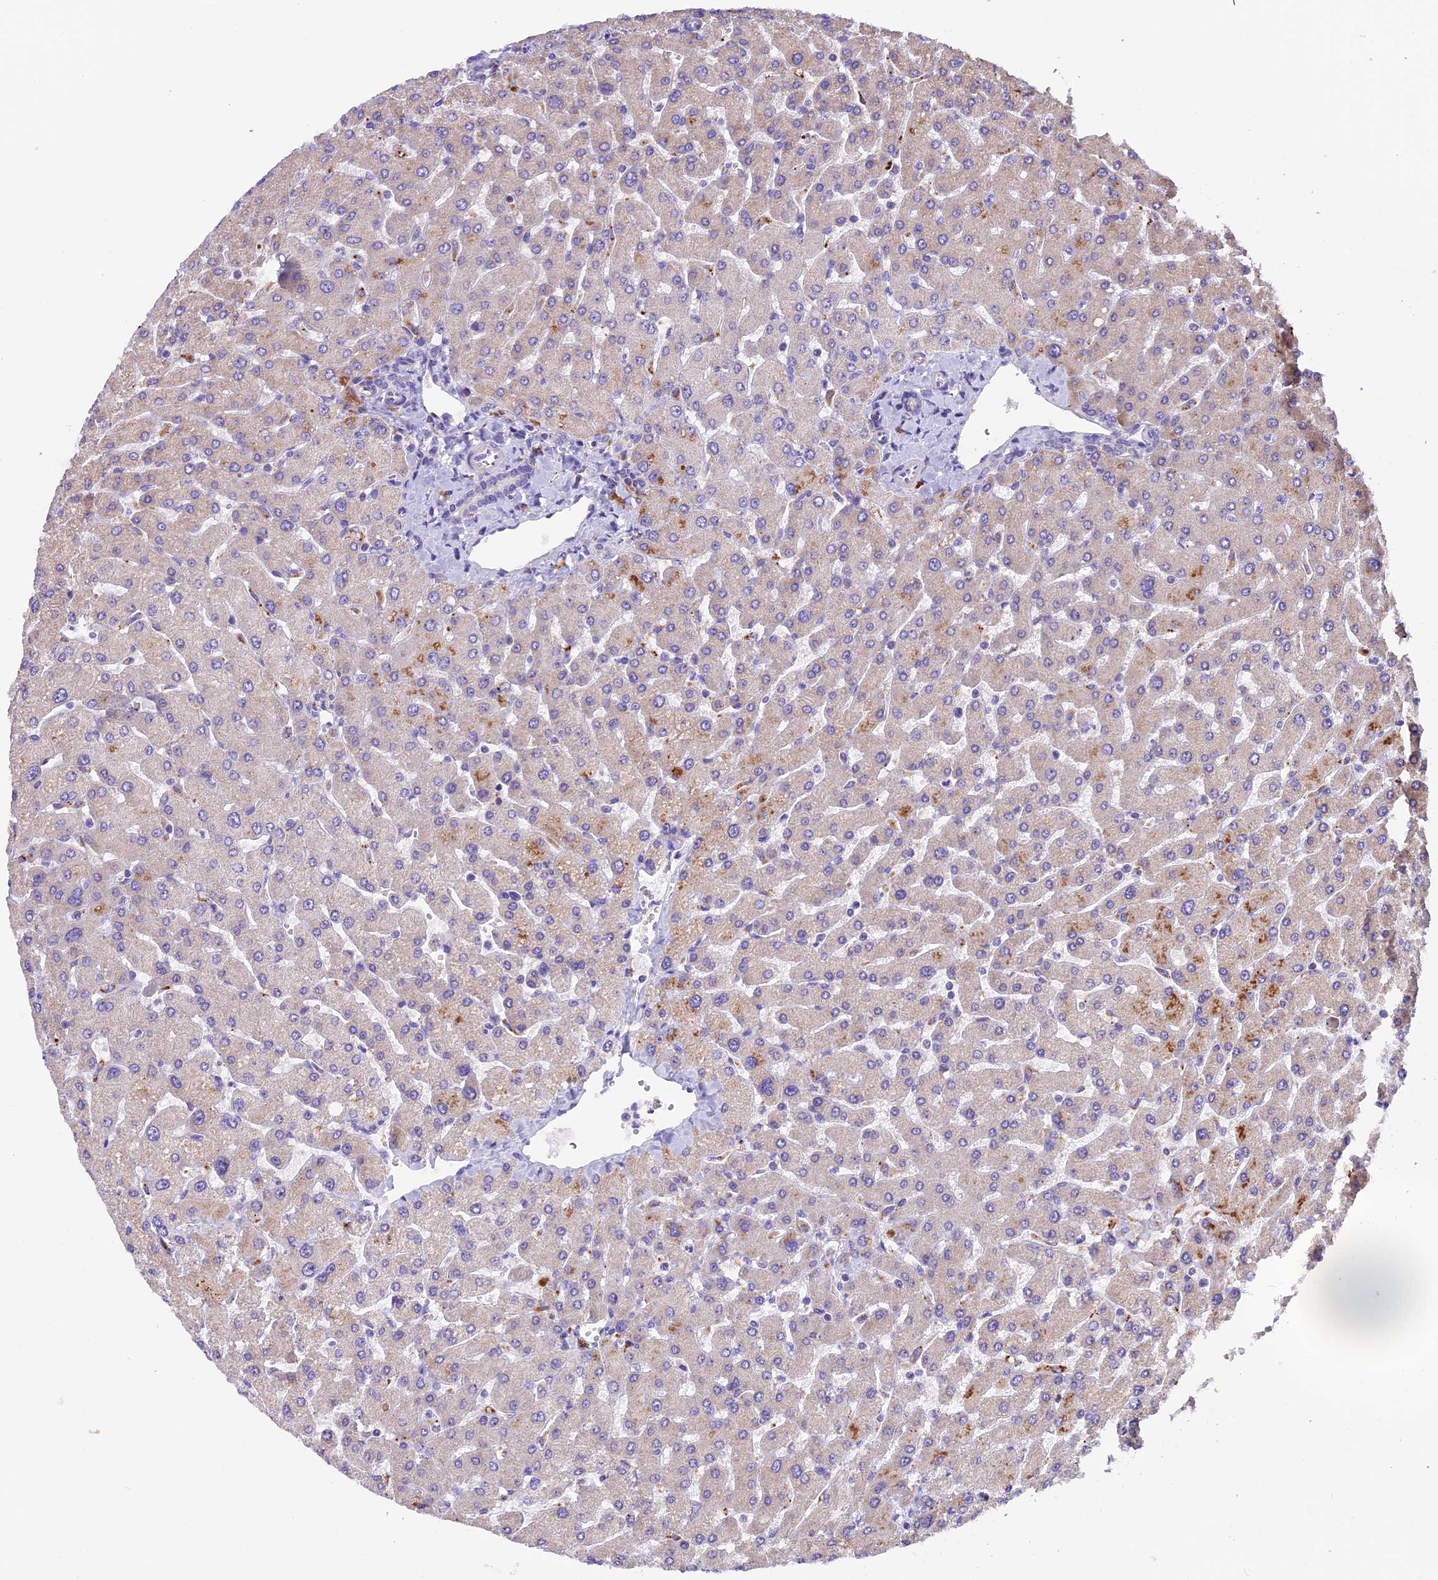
{"staining": {"intensity": "negative", "quantity": "none", "location": "none"}, "tissue": "liver", "cell_type": "Cholangiocytes", "image_type": "normal", "snomed": [{"axis": "morphology", "description": "Normal tissue, NOS"}, {"axis": "topography", "description": "Liver"}], "caption": "An image of human liver is negative for staining in cholangiocytes. (DAB immunohistochemistry (IHC) visualized using brightfield microscopy, high magnification).", "gene": "METTL22", "patient": {"sex": "male", "age": 55}}